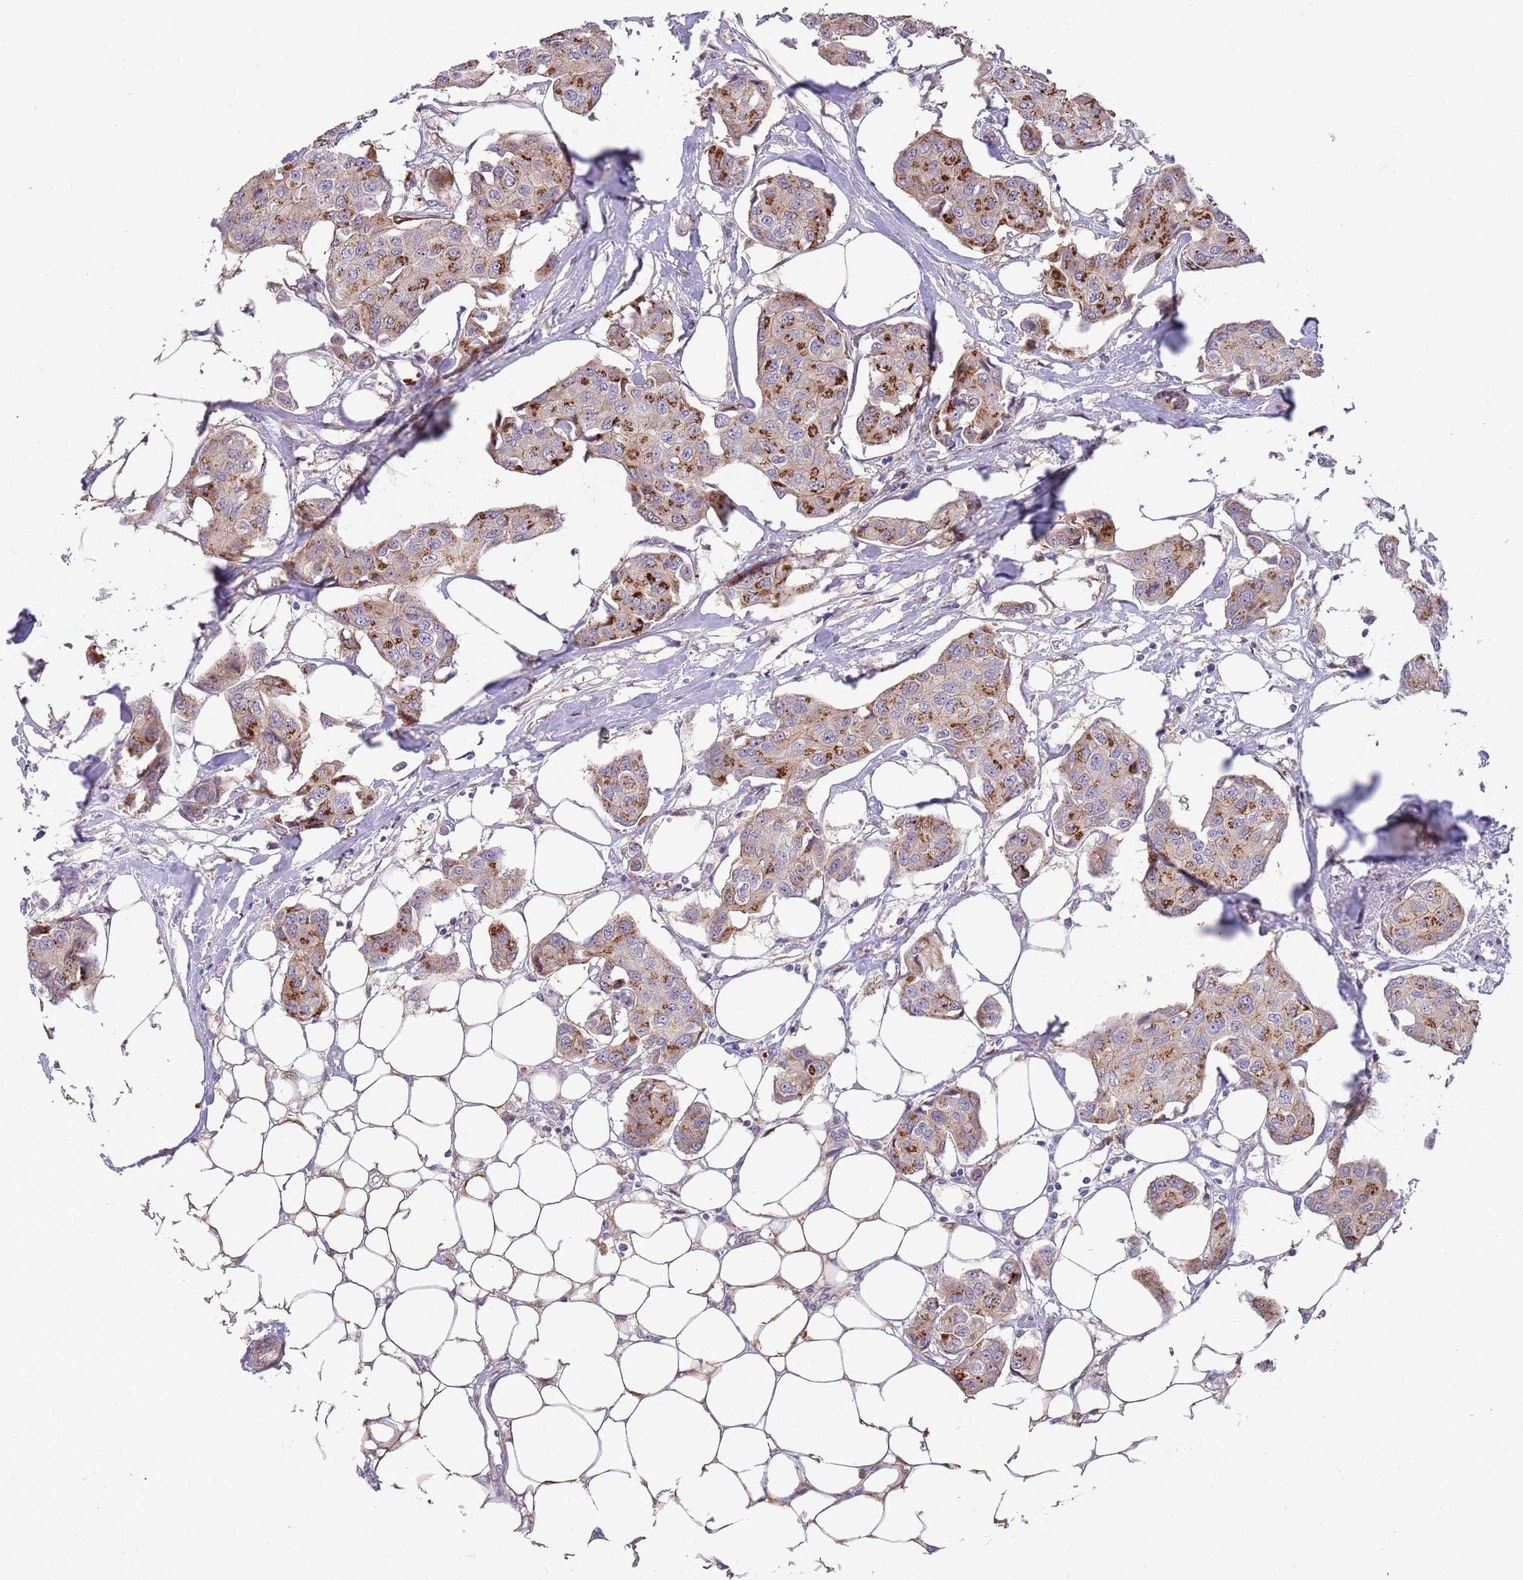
{"staining": {"intensity": "moderate", "quantity": ">75%", "location": "cytoplasmic/membranous"}, "tissue": "breast cancer", "cell_type": "Tumor cells", "image_type": "cancer", "snomed": [{"axis": "morphology", "description": "Duct carcinoma"}, {"axis": "topography", "description": "Breast"}, {"axis": "topography", "description": "Lymph node"}], "caption": "A brown stain shows moderate cytoplasmic/membranous expression of a protein in breast infiltrating ductal carcinoma tumor cells. Using DAB (3,3'-diaminobenzidine) (brown) and hematoxylin (blue) stains, captured at high magnification using brightfield microscopy.", "gene": "ITGB6", "patient": {"sex": "female", "age": 80}}